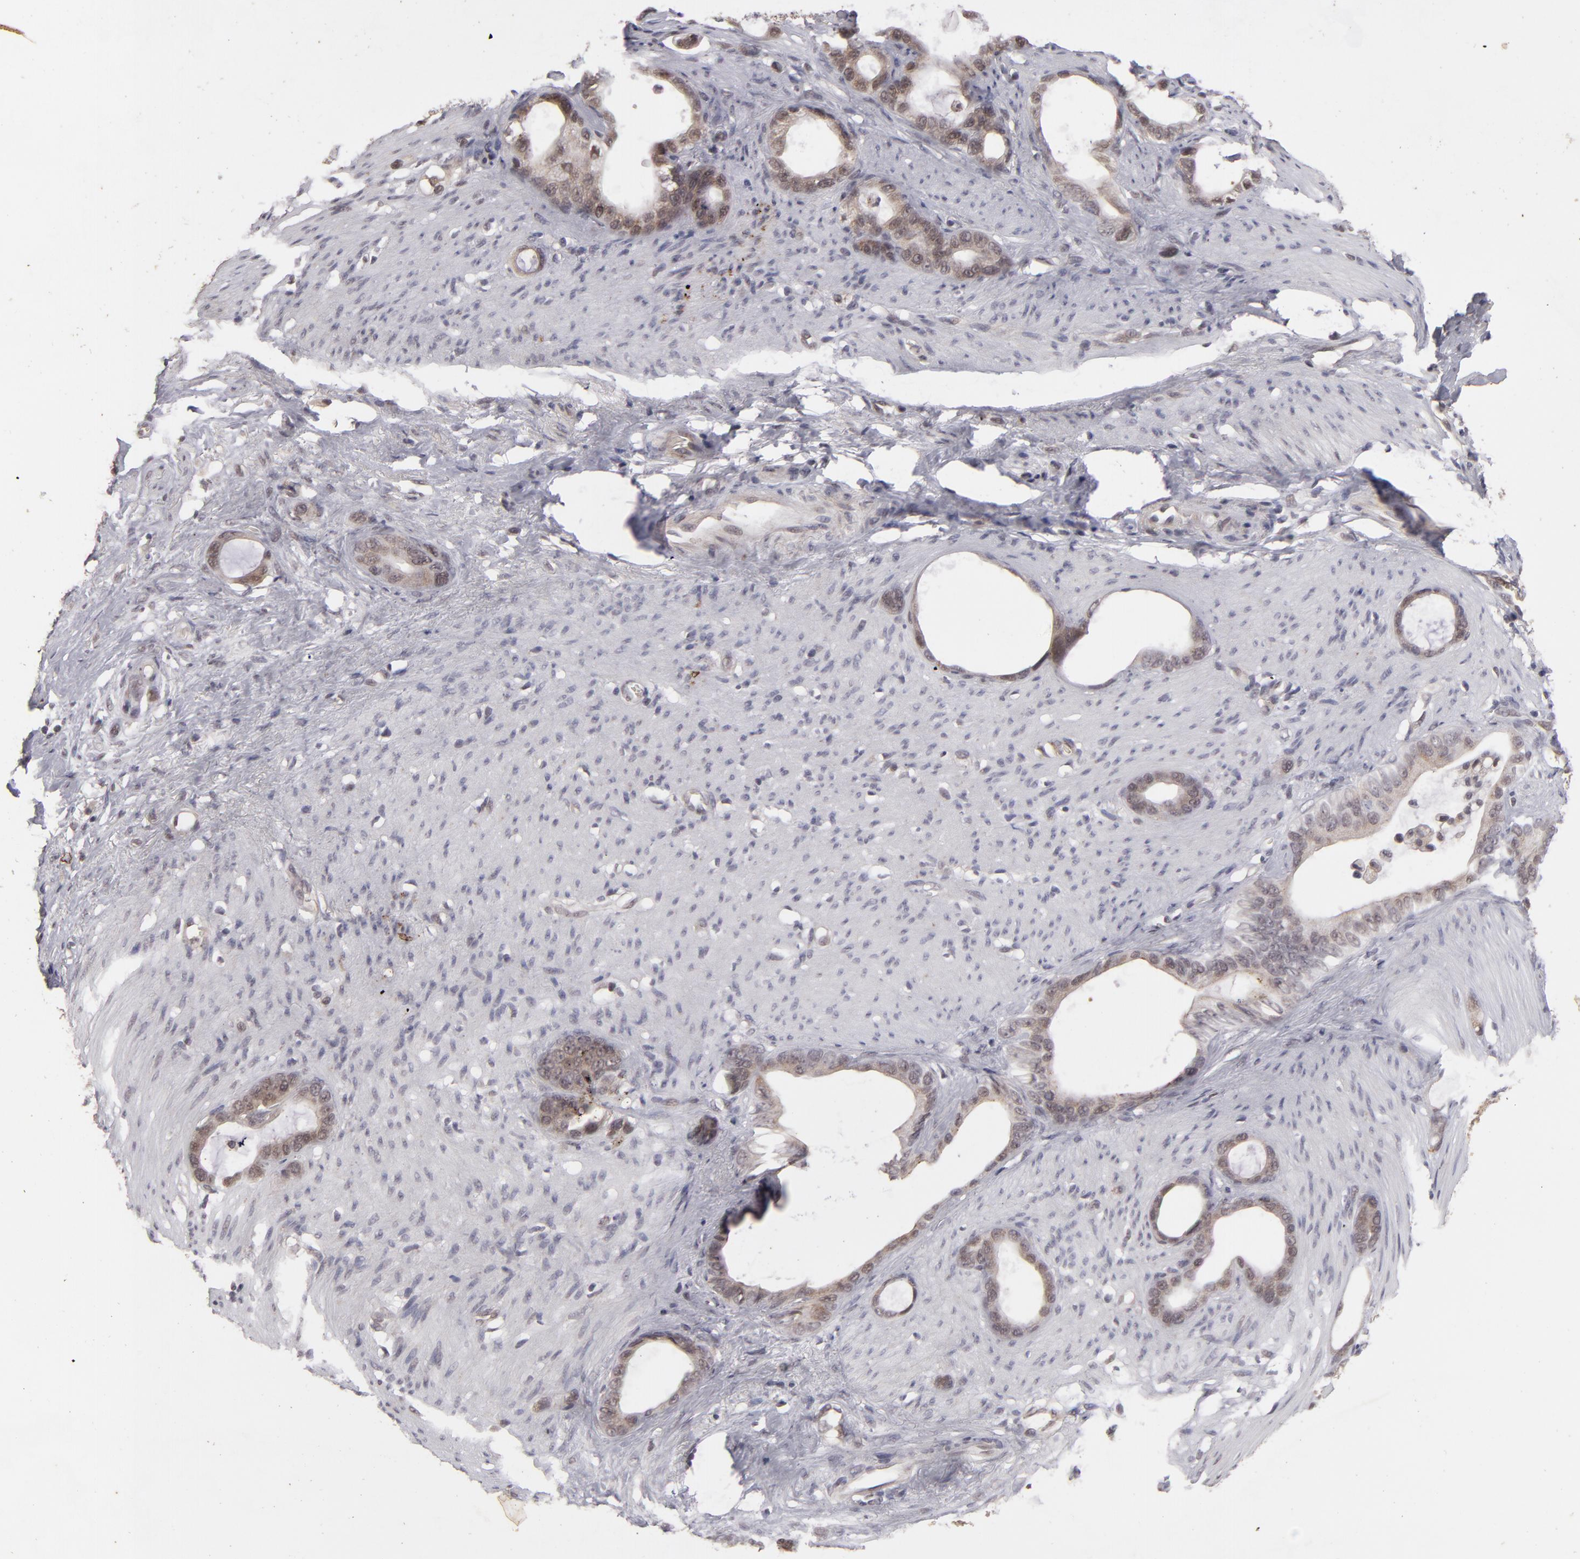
{"staining": {"intensity": "negative", "quantity": "none", "location": "none"}, "tissue": "stomach cancer", "cell_type": "Tumor cells", "image_type": "cancer", "snomed": [{"axis": "morphology", "description": "Adenocarcinoma, NOS"}, {"axis": "topography", "description": "Stomach"}], "caption": "Histopathology image shows no protein positivity in tumor cells of stomach adenocarcinoma tissue.", "gene": "DFFA", "patient": {"sex": "female", "age": 75}}